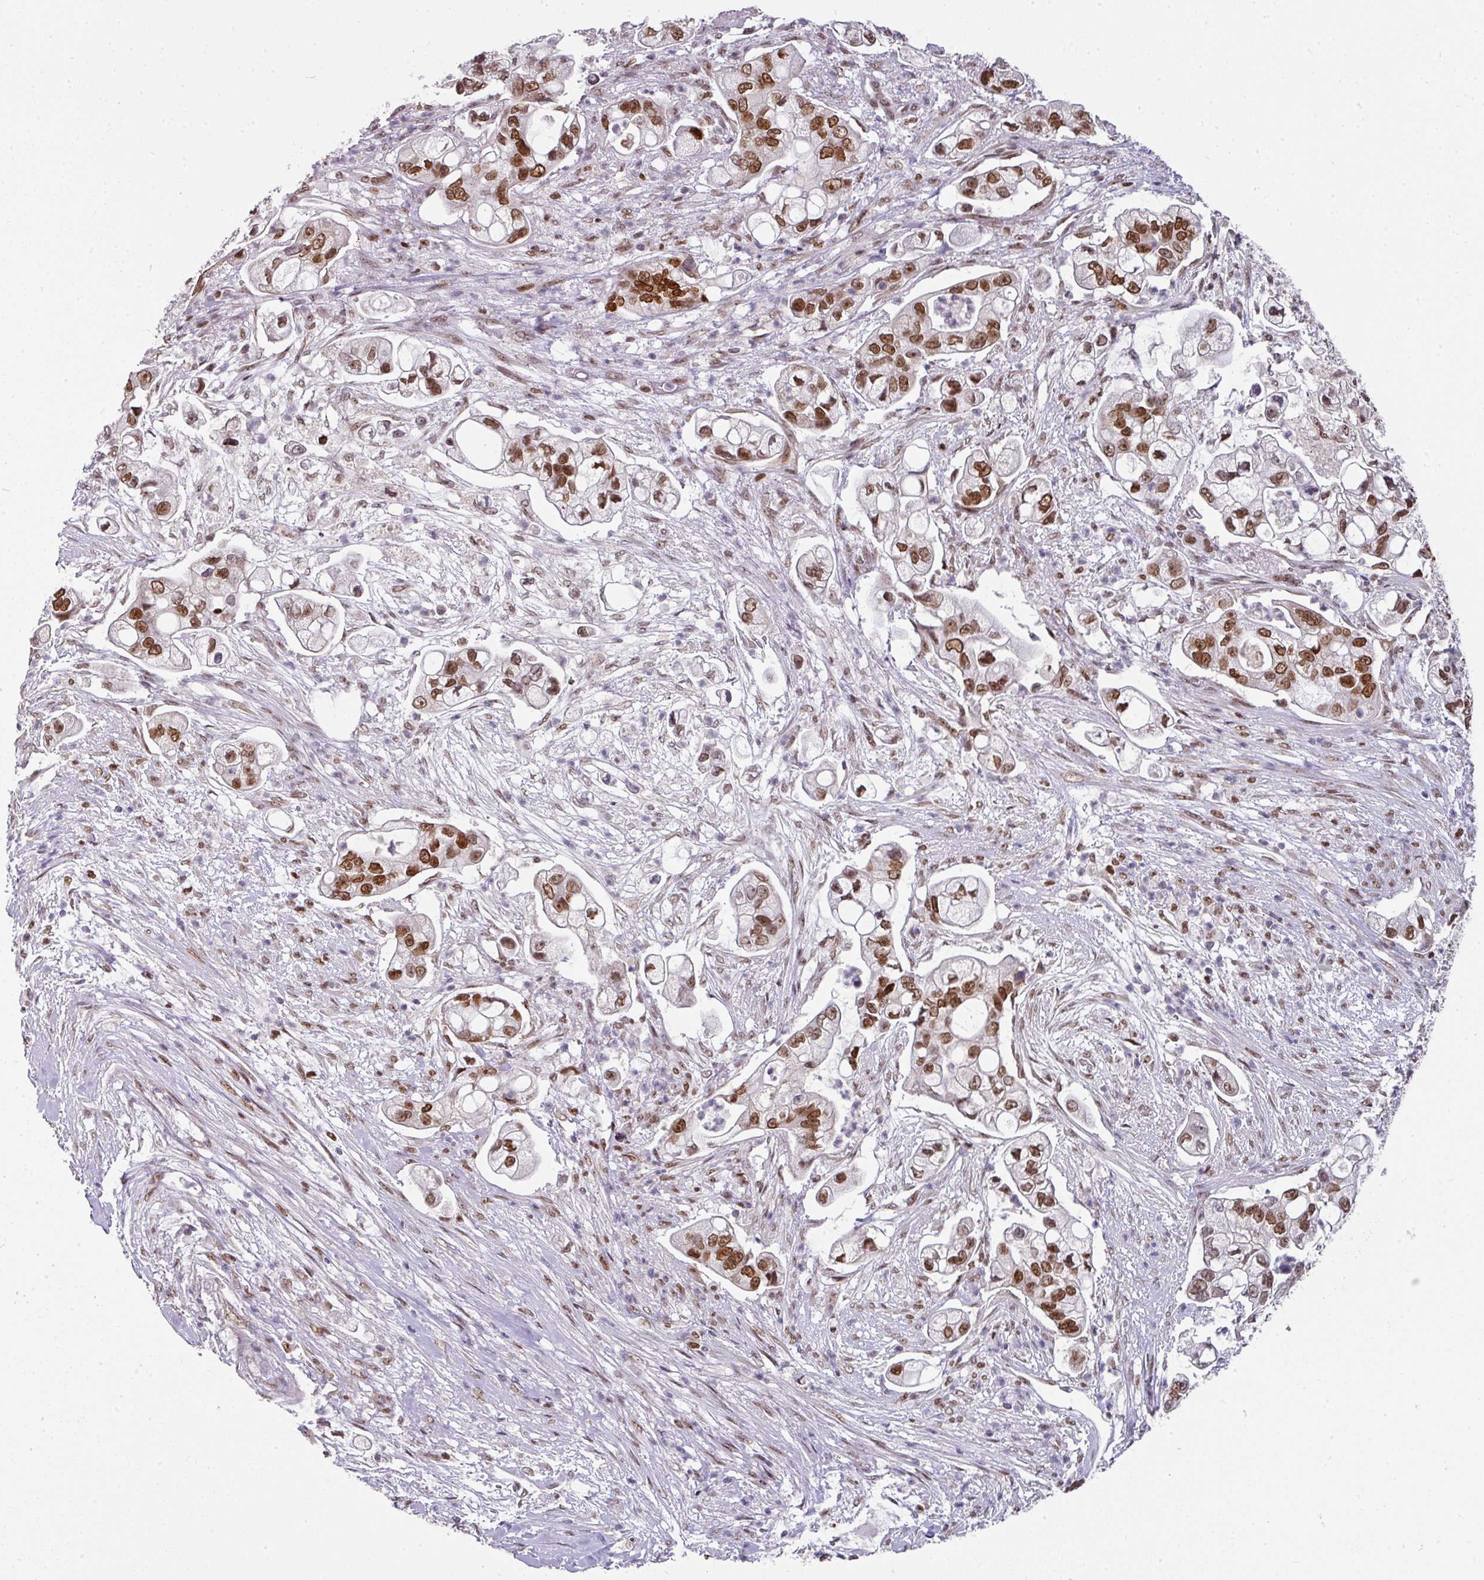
{"staining": {"intensity": "moderate", "quantity": ">75%", "location": "nuclear"}, "tissue": "pancreatic cancer", "cell_type": "Tumor cells", "image_type": "cancer", "snomed": [{"axis": "morphology", "description": "Adenocarcinoma, NOS"}, {"axis": "topography", "description": "Pancreas"}], "caption": "IHC micrograph of pancreatic cancer stained for a protein (brown), which displays medium levels of moderate nuclear positivity in about >75% of tumor cells.", "gene": "RAD50", "patient": {"sex": "female", "age": 69}}